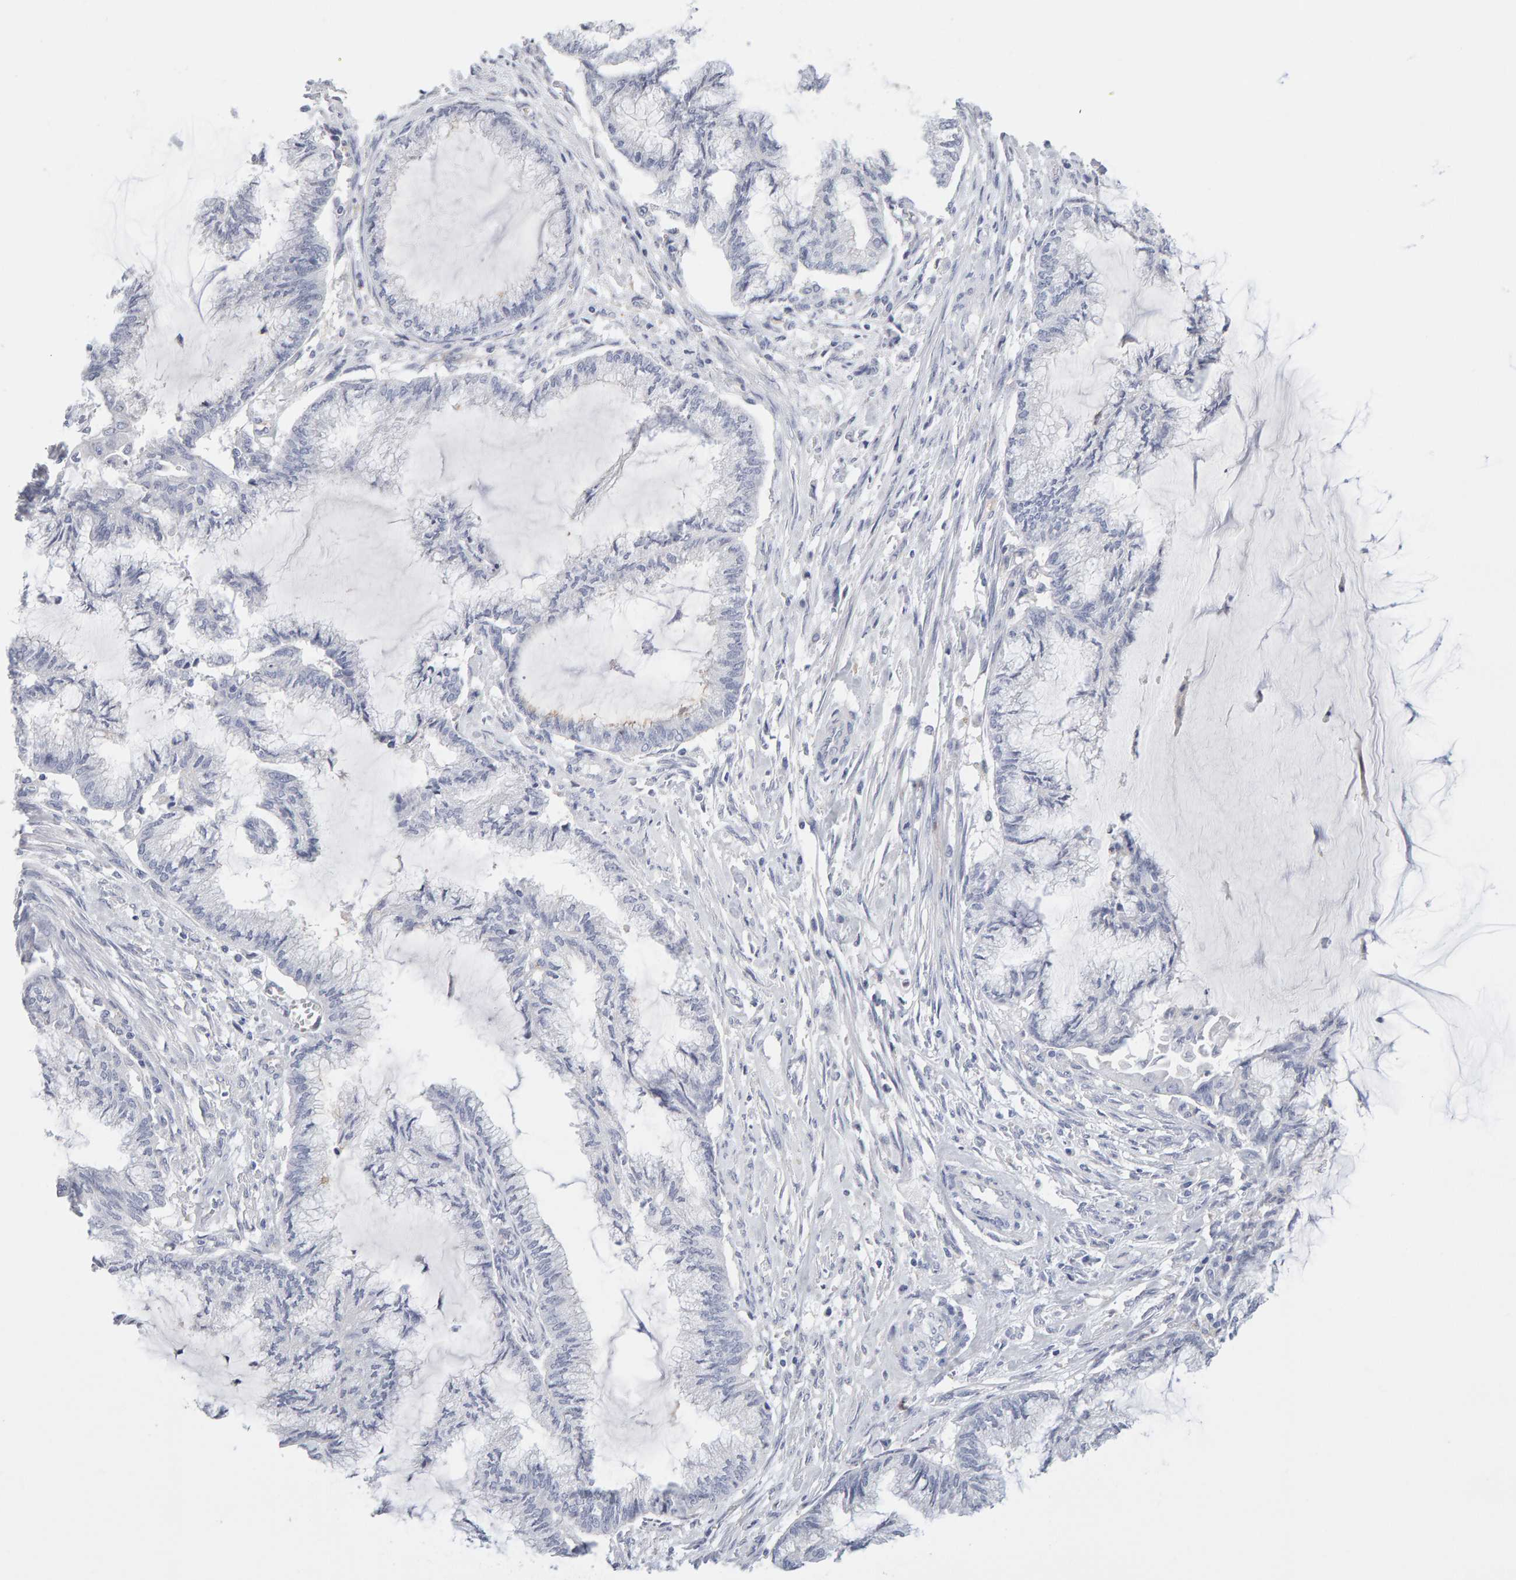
{"staining": {"intensity": "negative", "quantity": "none", "location": "none"}, "tissue": "endometrial cancer", "cell_type": "Tumor cells", "image_type": "cancer", "snomed": [{"axis": "morphology", "description": "Adenocarcinoma, NOS"}, {"axis": "topography", "description": "Endometrium"}], "caption": "There is no significant positivity in tumor cells of adenocarcinoma (endometrial).", "gene": "METRNL", "patient": {"sex": "female", "age": 86}}